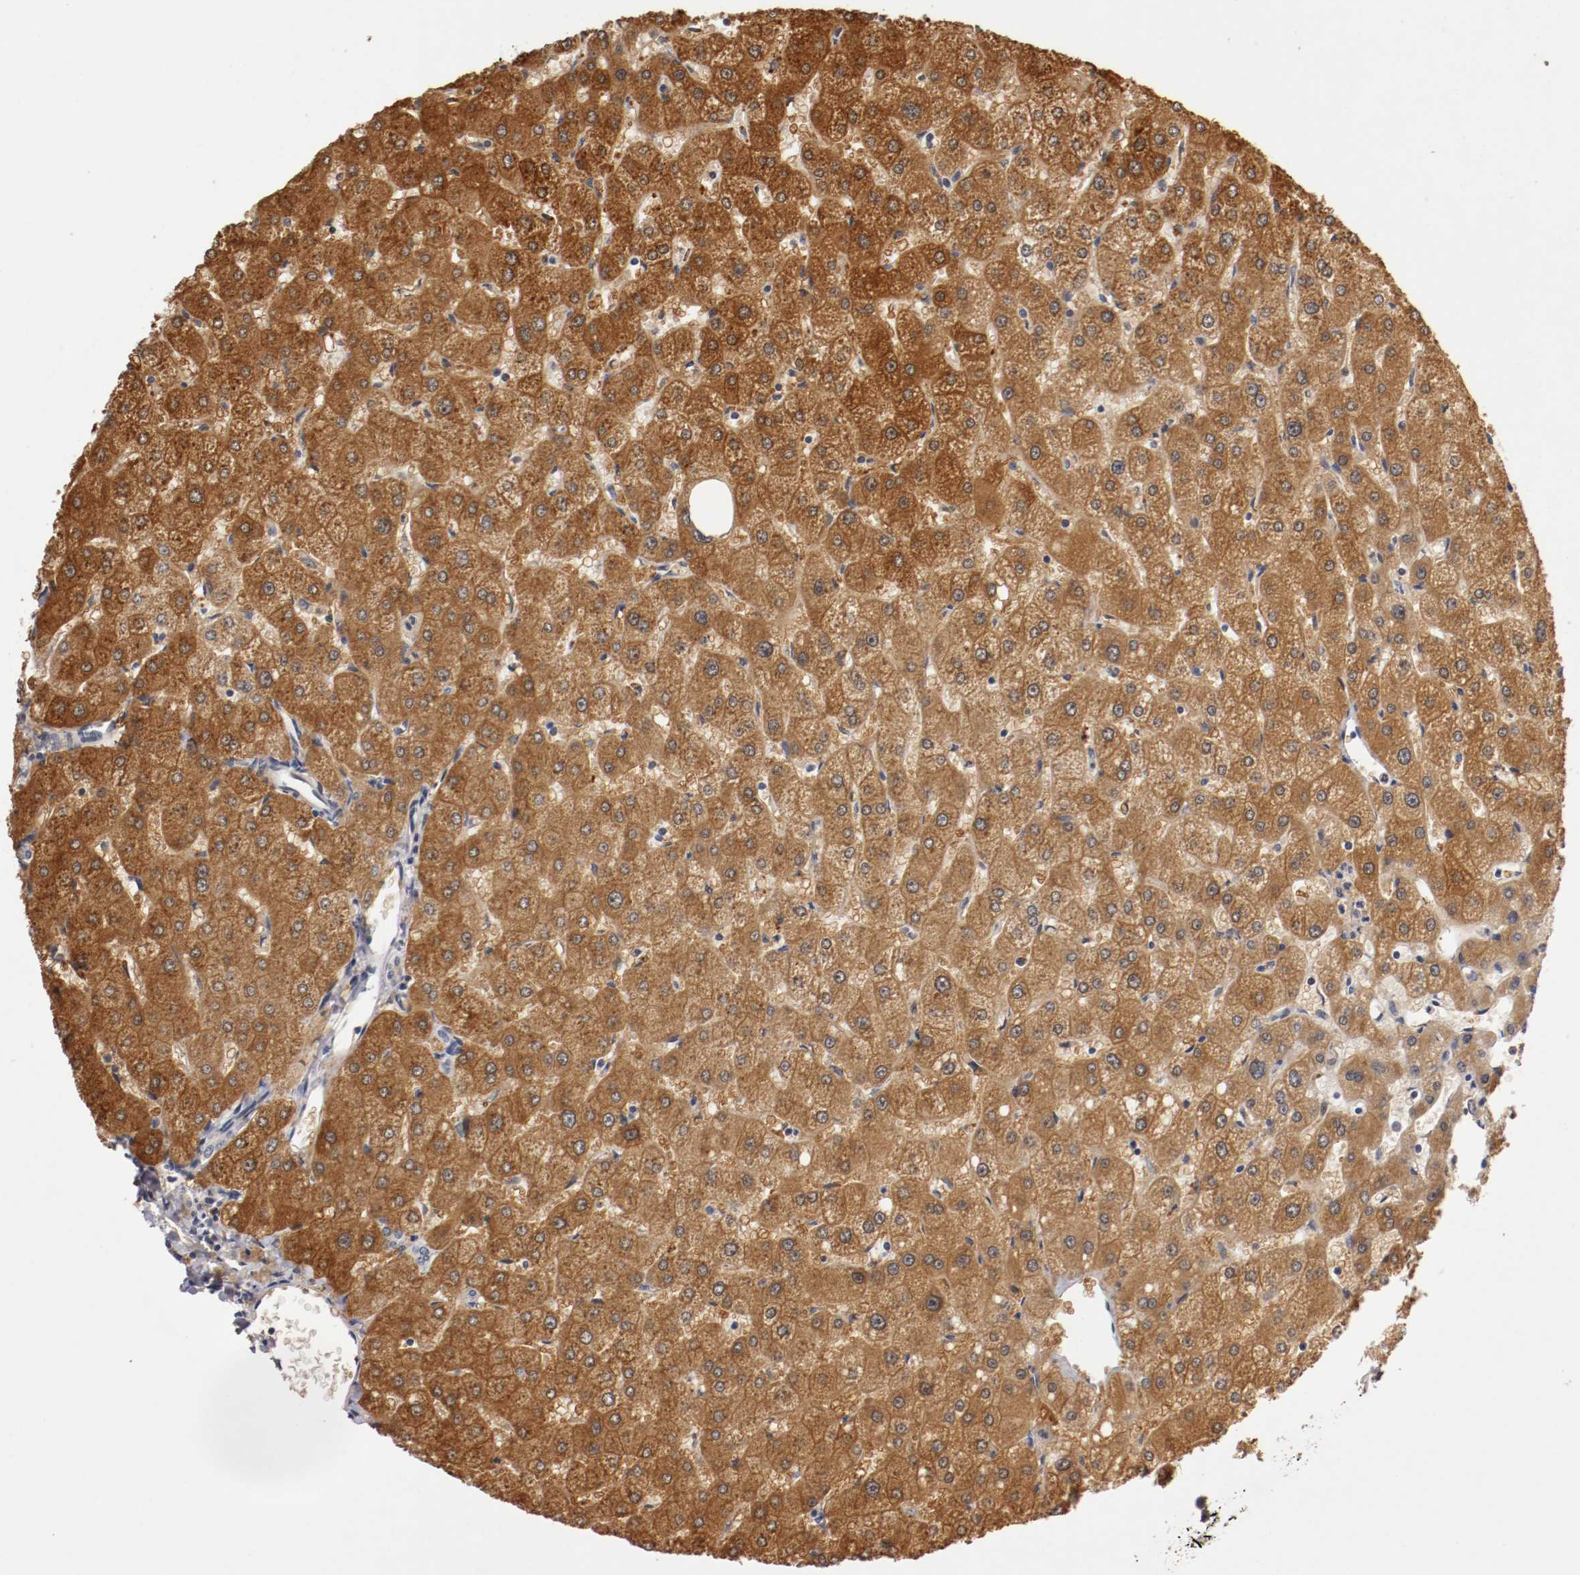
{"staining": {"intensity": "negative", "quantity": "none", "location": "none"}, "tissue": "liver", "cell_type": "Cholangiocytes", "image_type": "normal", "snomed": [{"axis": "morphology", "description": "Normal tissue, NOS"}, {"axis": "topography", "description": "Liver"}], "caption": "High power microscopy micrograph of an immunohistochemistry (IHC) histopathology image of benign liver, revealing no significant expression in cholangiocytes.", "gene": "TNFRSF1B", "patient": {"sex": "male", "age": 67}}